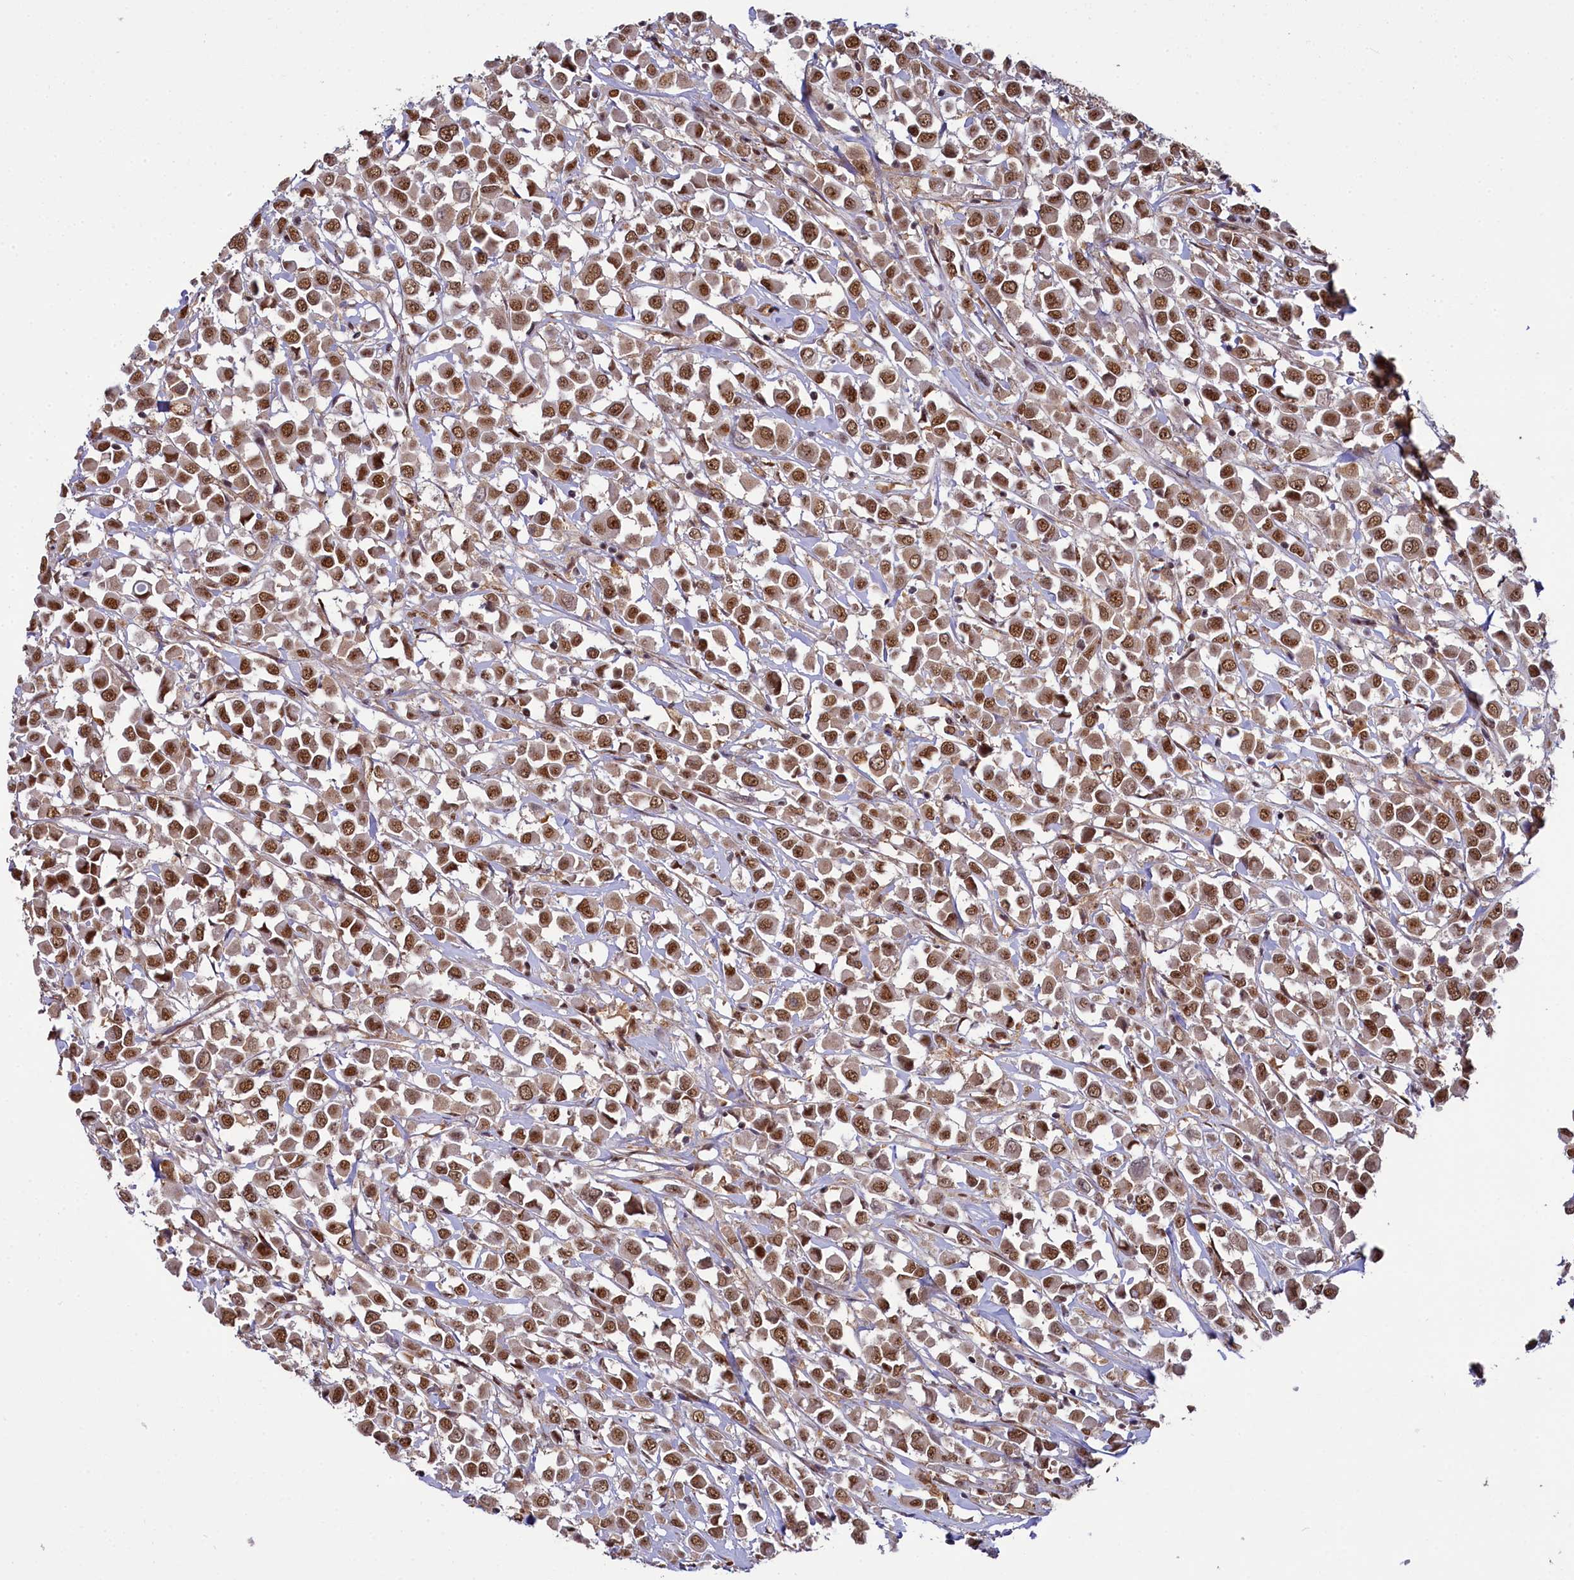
{"staining": {"intensity": "moderate", "quantity": ">75%", "location": "nuclear"}, "tissue": "breast cancer", "cell_type": "Tumor cells", "image_type": "cancer", "snomed": [{"axis": "morphology", "description": "Duct carcinoma"}, {"axis": "topography", "description": "Breast"}], "caption": "Breast cancer stained with a brown dye shows moderate nuclear positive expression in about >75% of tumor cells.", "gene": "PPHLN1", "patient": {"sex": "female", "age": 61}}